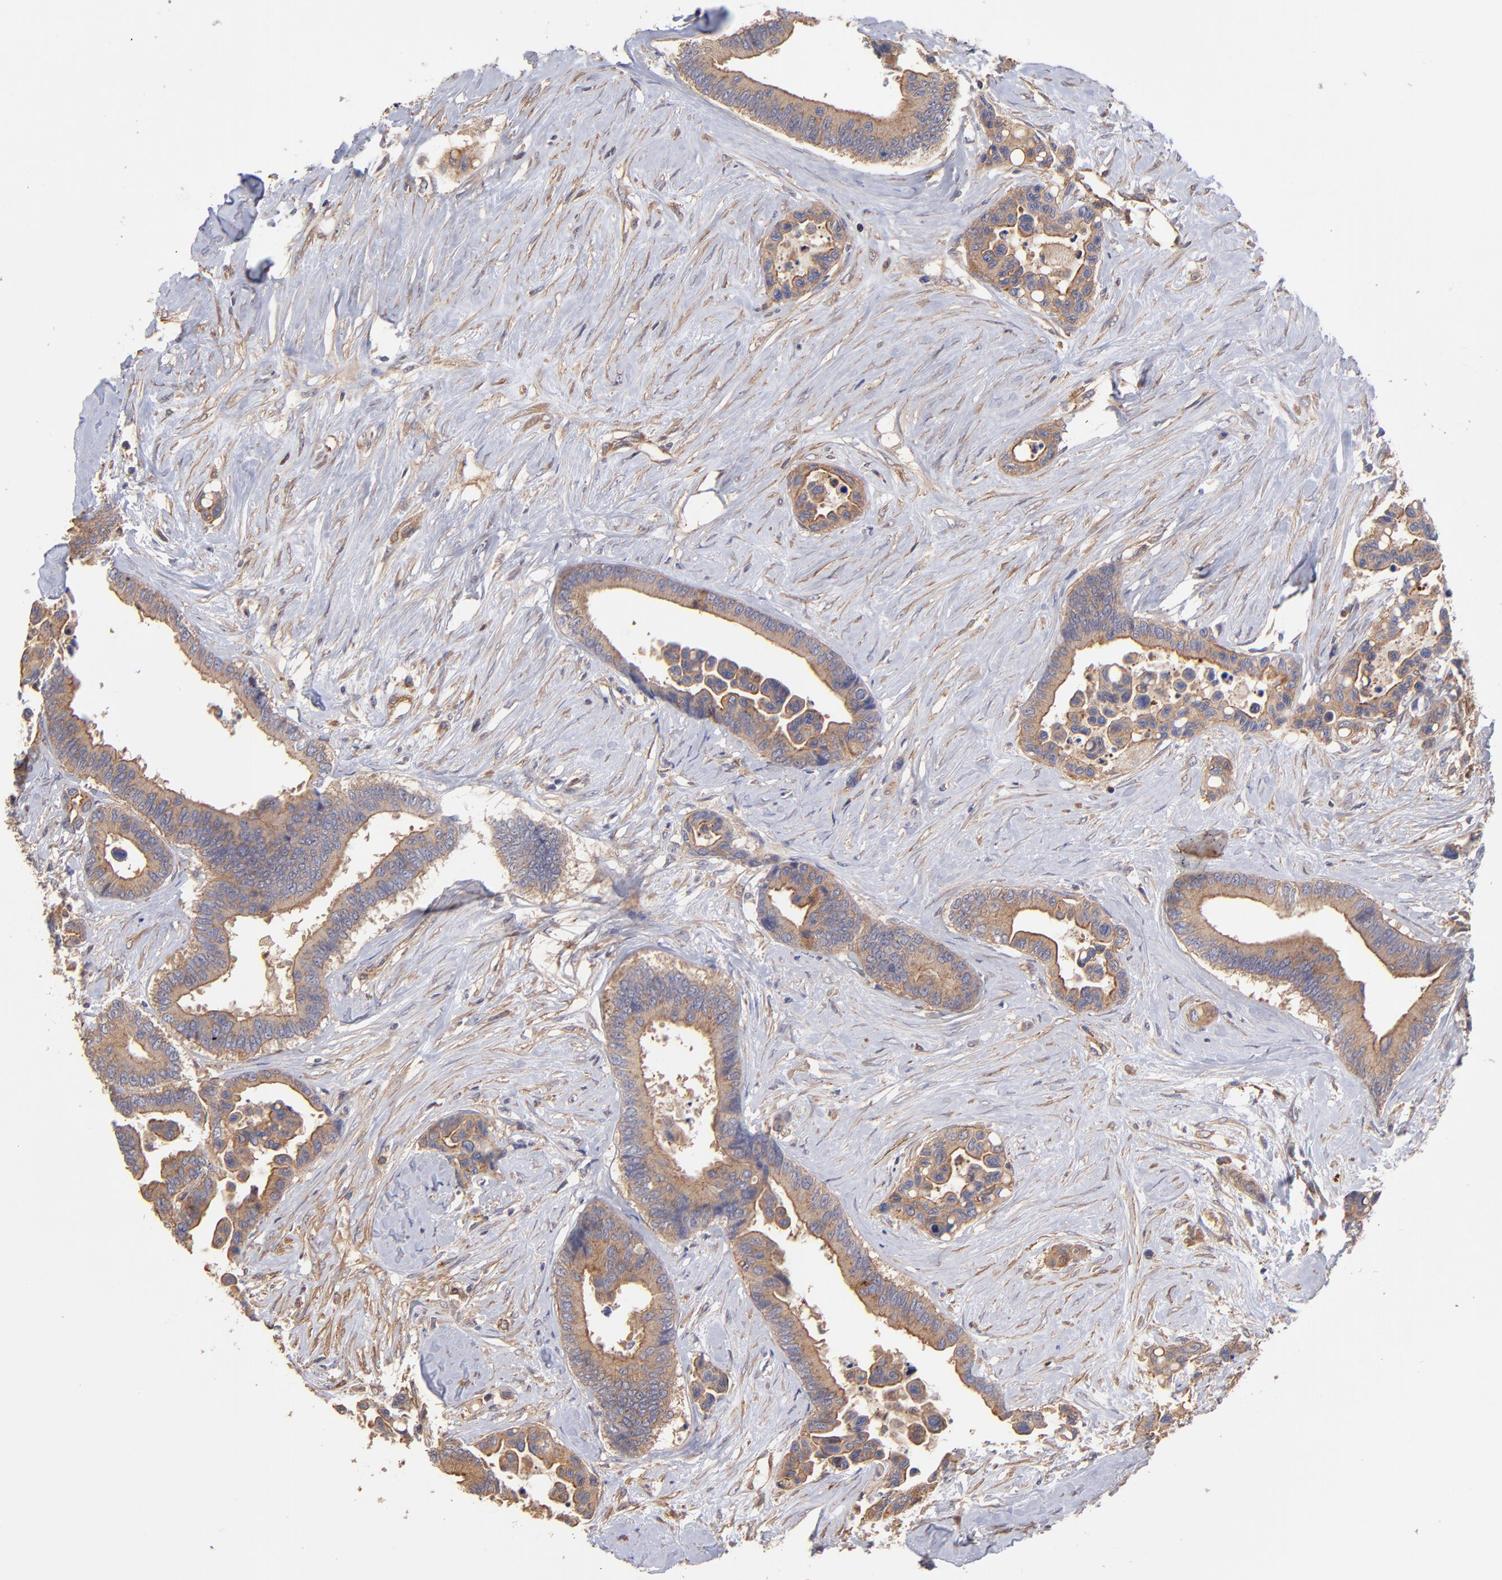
{"staining": {"intensity": "moderate", "quantity": ">75%", "location": "cytoplasmic/membranous"}, "tissue": "colorectal cancer", "cell_type": "Tumor cells", "image_type": "cancer", "snomed": [{"axis": "morphology", "description": "Adenocarcinoma, NOS"}, {"axis": "topography", "description": "Colon"}], "caption": "About >75% of tumor cells in colorectal adenocarcinoma display moderate cytoplasmic/membranous protein positivity as visualized by brown immunohistochemical staining.", "gene": "ASB7", "patient": {"sex": "male", "age": 82}}